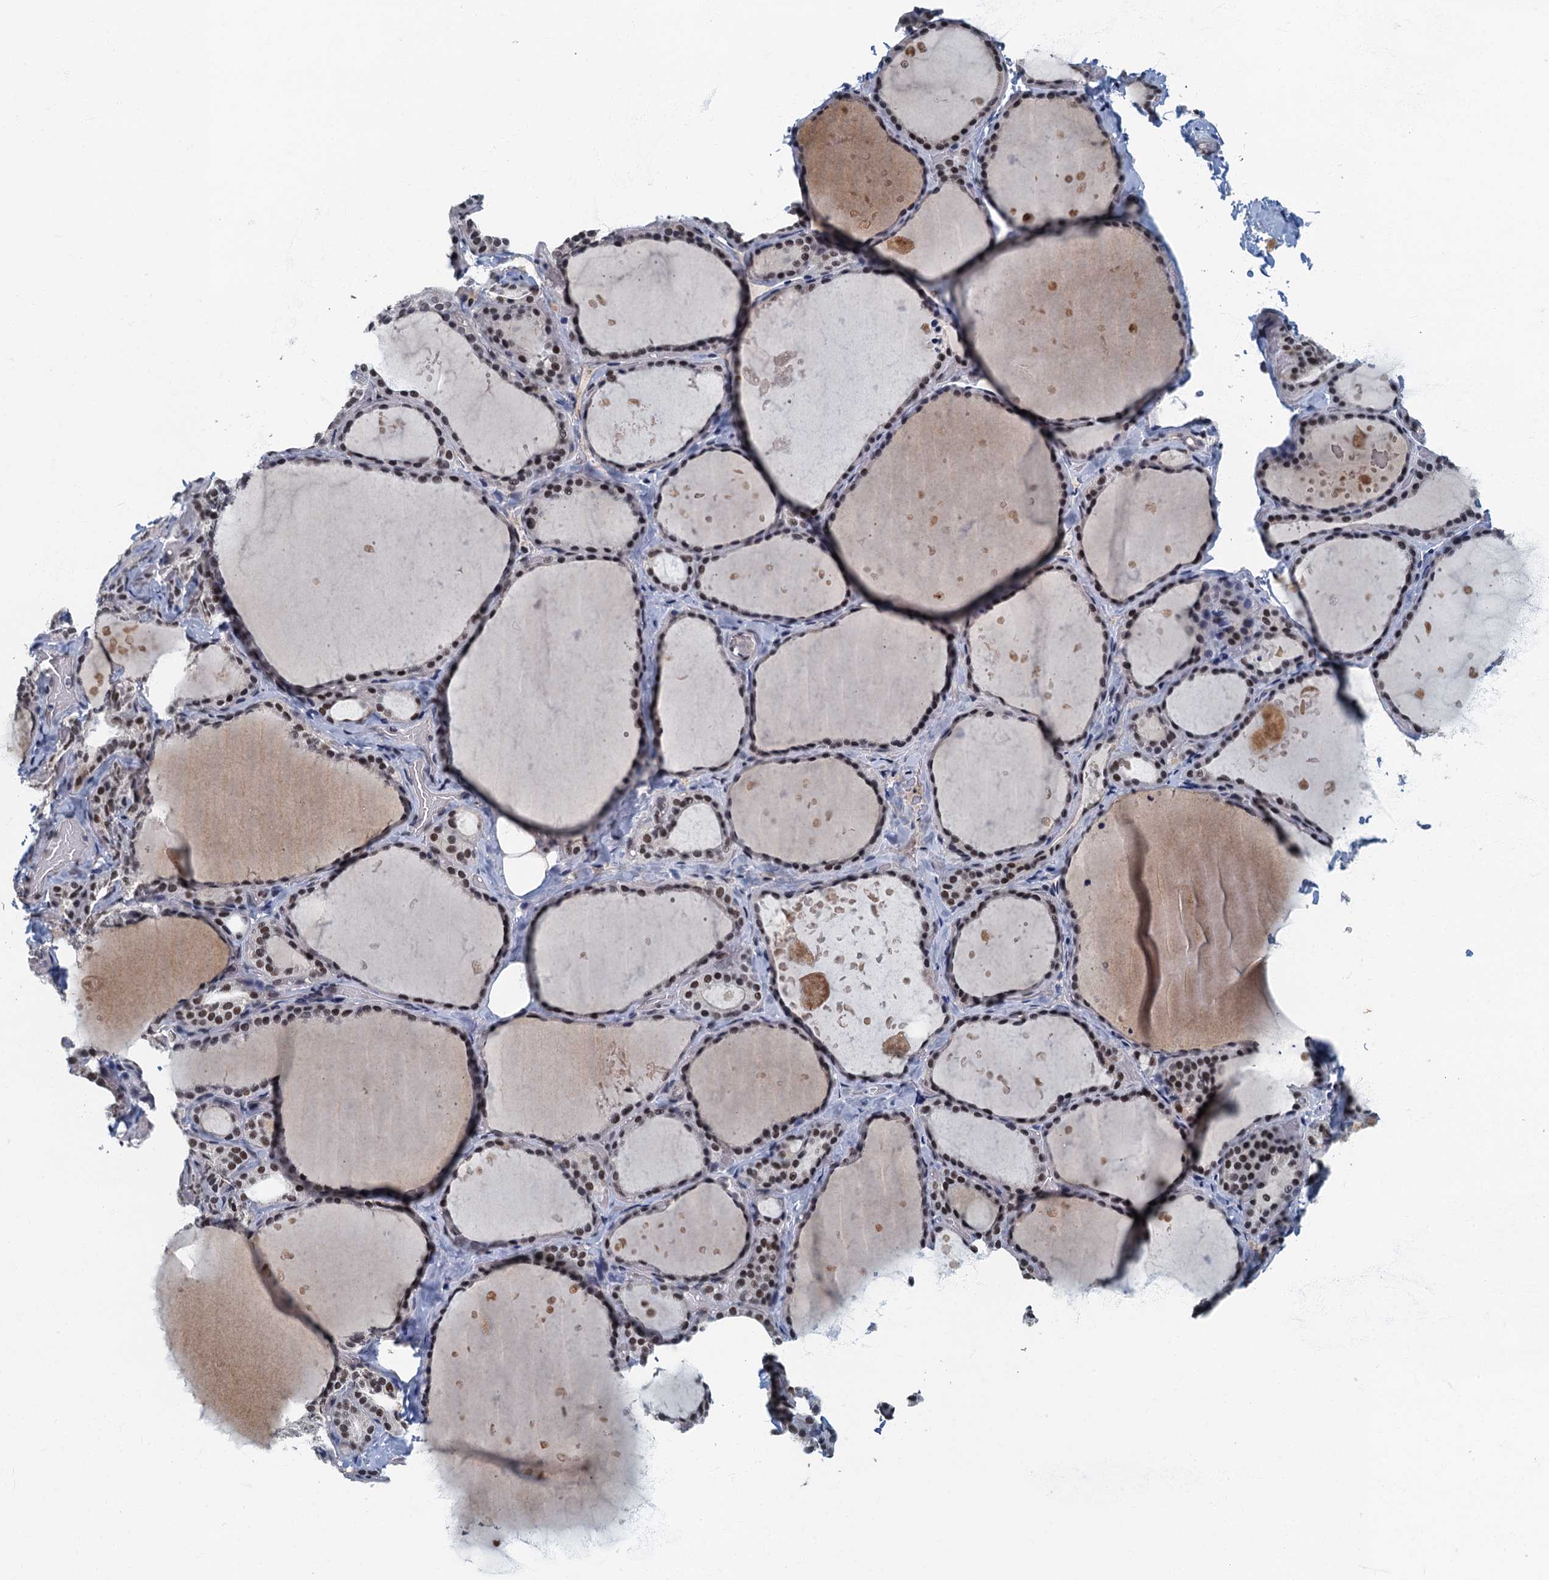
{"staining": {"intensity": "moderate", "quantity": ">75%", "location": "nuclear"}, "tissue": "thyroid gland", "cell_type": "Glandular cells", "image_type": "normal", "snomed": [{"axis": "morphology", "description": "Normal tissue, NOS"}, {"axis": "topography", "description": "Thyroid gland"}], "caption": "An immunohistochemistry micrograph of unremarkable tissue is shown. Protein staining in brown labels moderate nuclear positivity in thyroid gland within glandular cells. The staining is performed using DAB brown chromogen to label protein expression. The nuclei are counter-stained blue using hematoxylin.", "gene": "GADL1", "patient": {"sex": "female", "age": 44}}